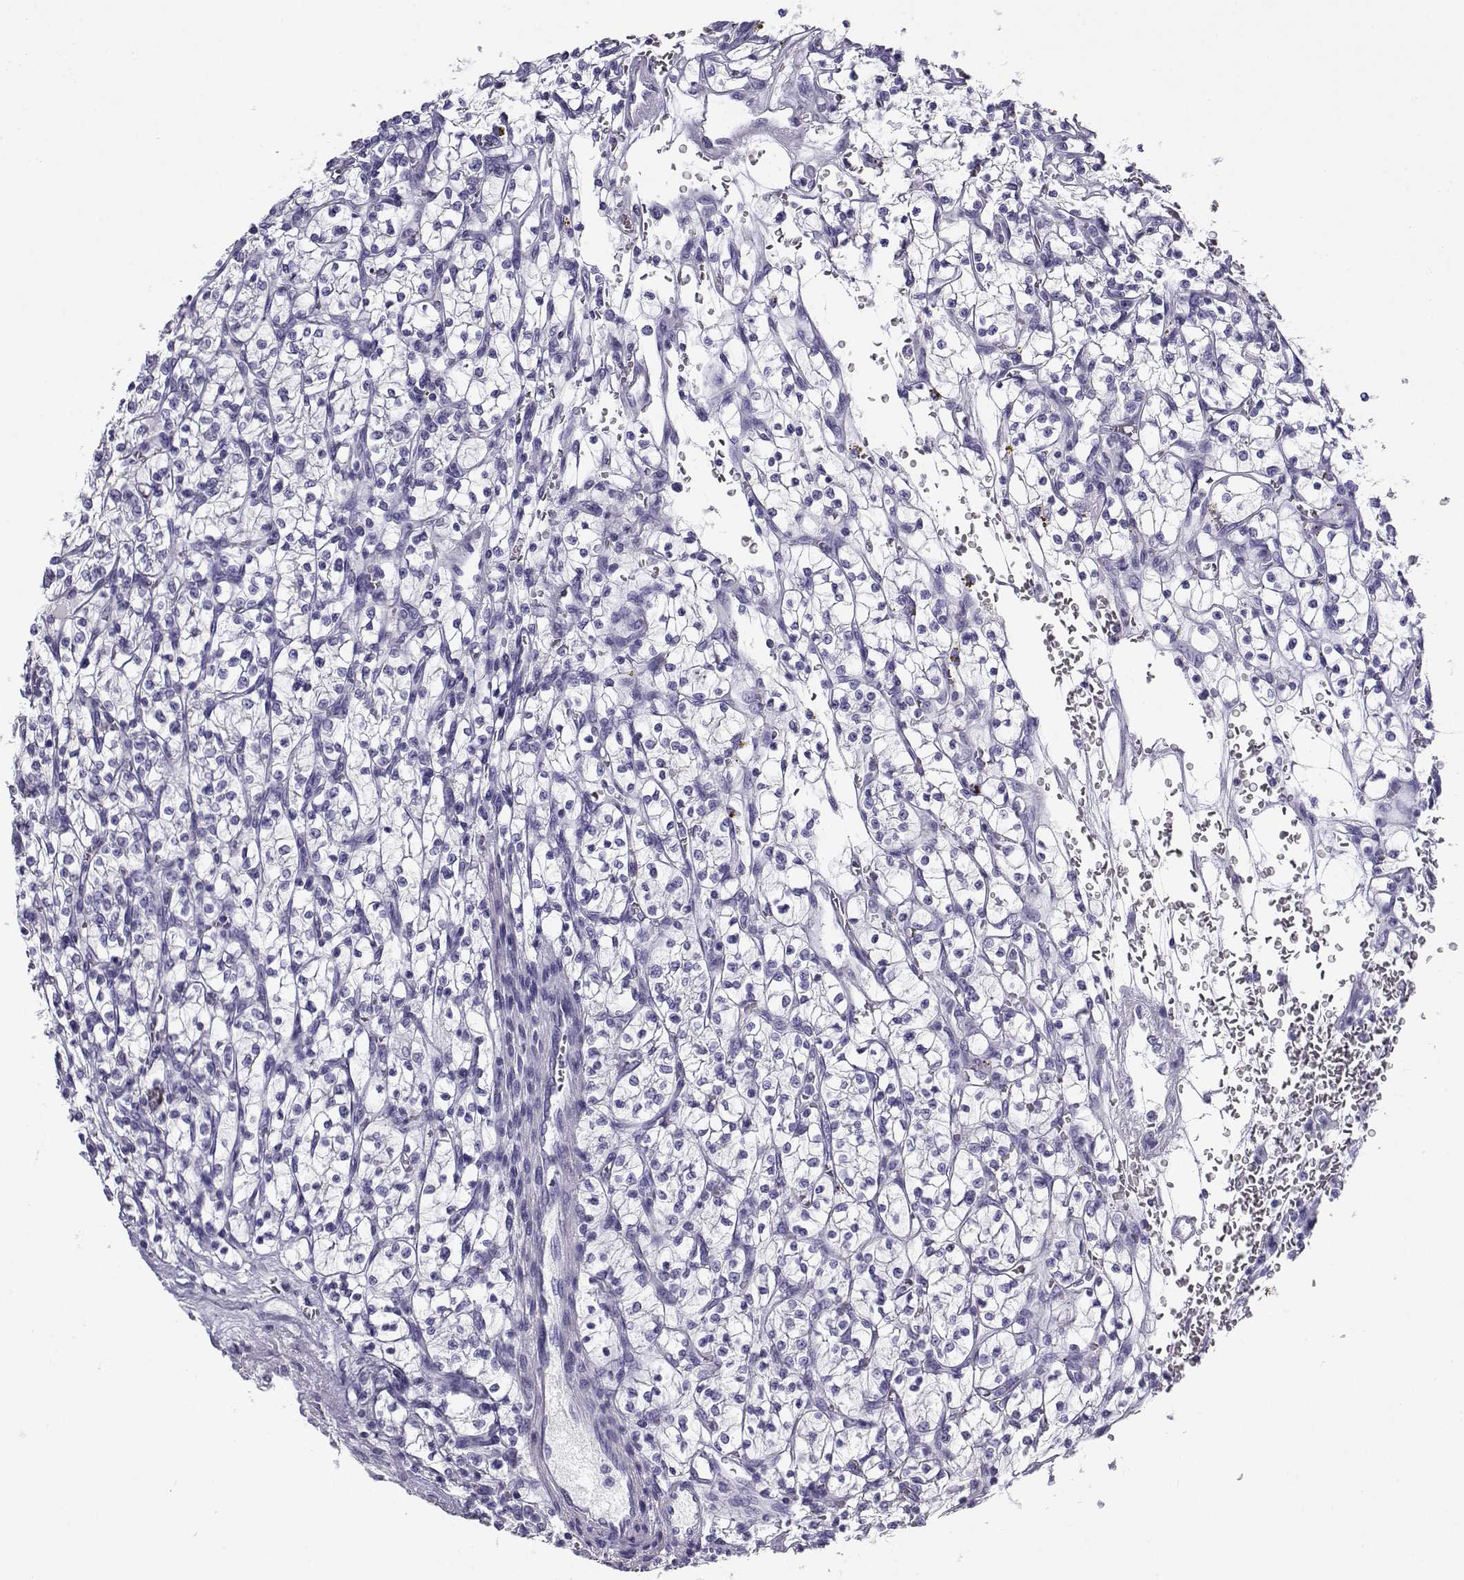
{"staining": {"intensity": "negative", "quantity": "none", "location": "none"}, "tissue": "renal cancer", "cell_type": "Tumor cells", "image_type": "cancer", "snomed": [{"axis": "morphology", "description": "Adenocarcinoma, NOS"}, {"axis": "topography", "description": "Kidney"}], "caption": "Tumor cells are negative for protein expression in human adenocarcinoma (renal). (Brightfield microscopy of DAB (3,3'-diaminobenzidine) immunohistochemistry at high magnification).", "gene": "CABS1", "patient": {"sex": "female", "age": 64}}